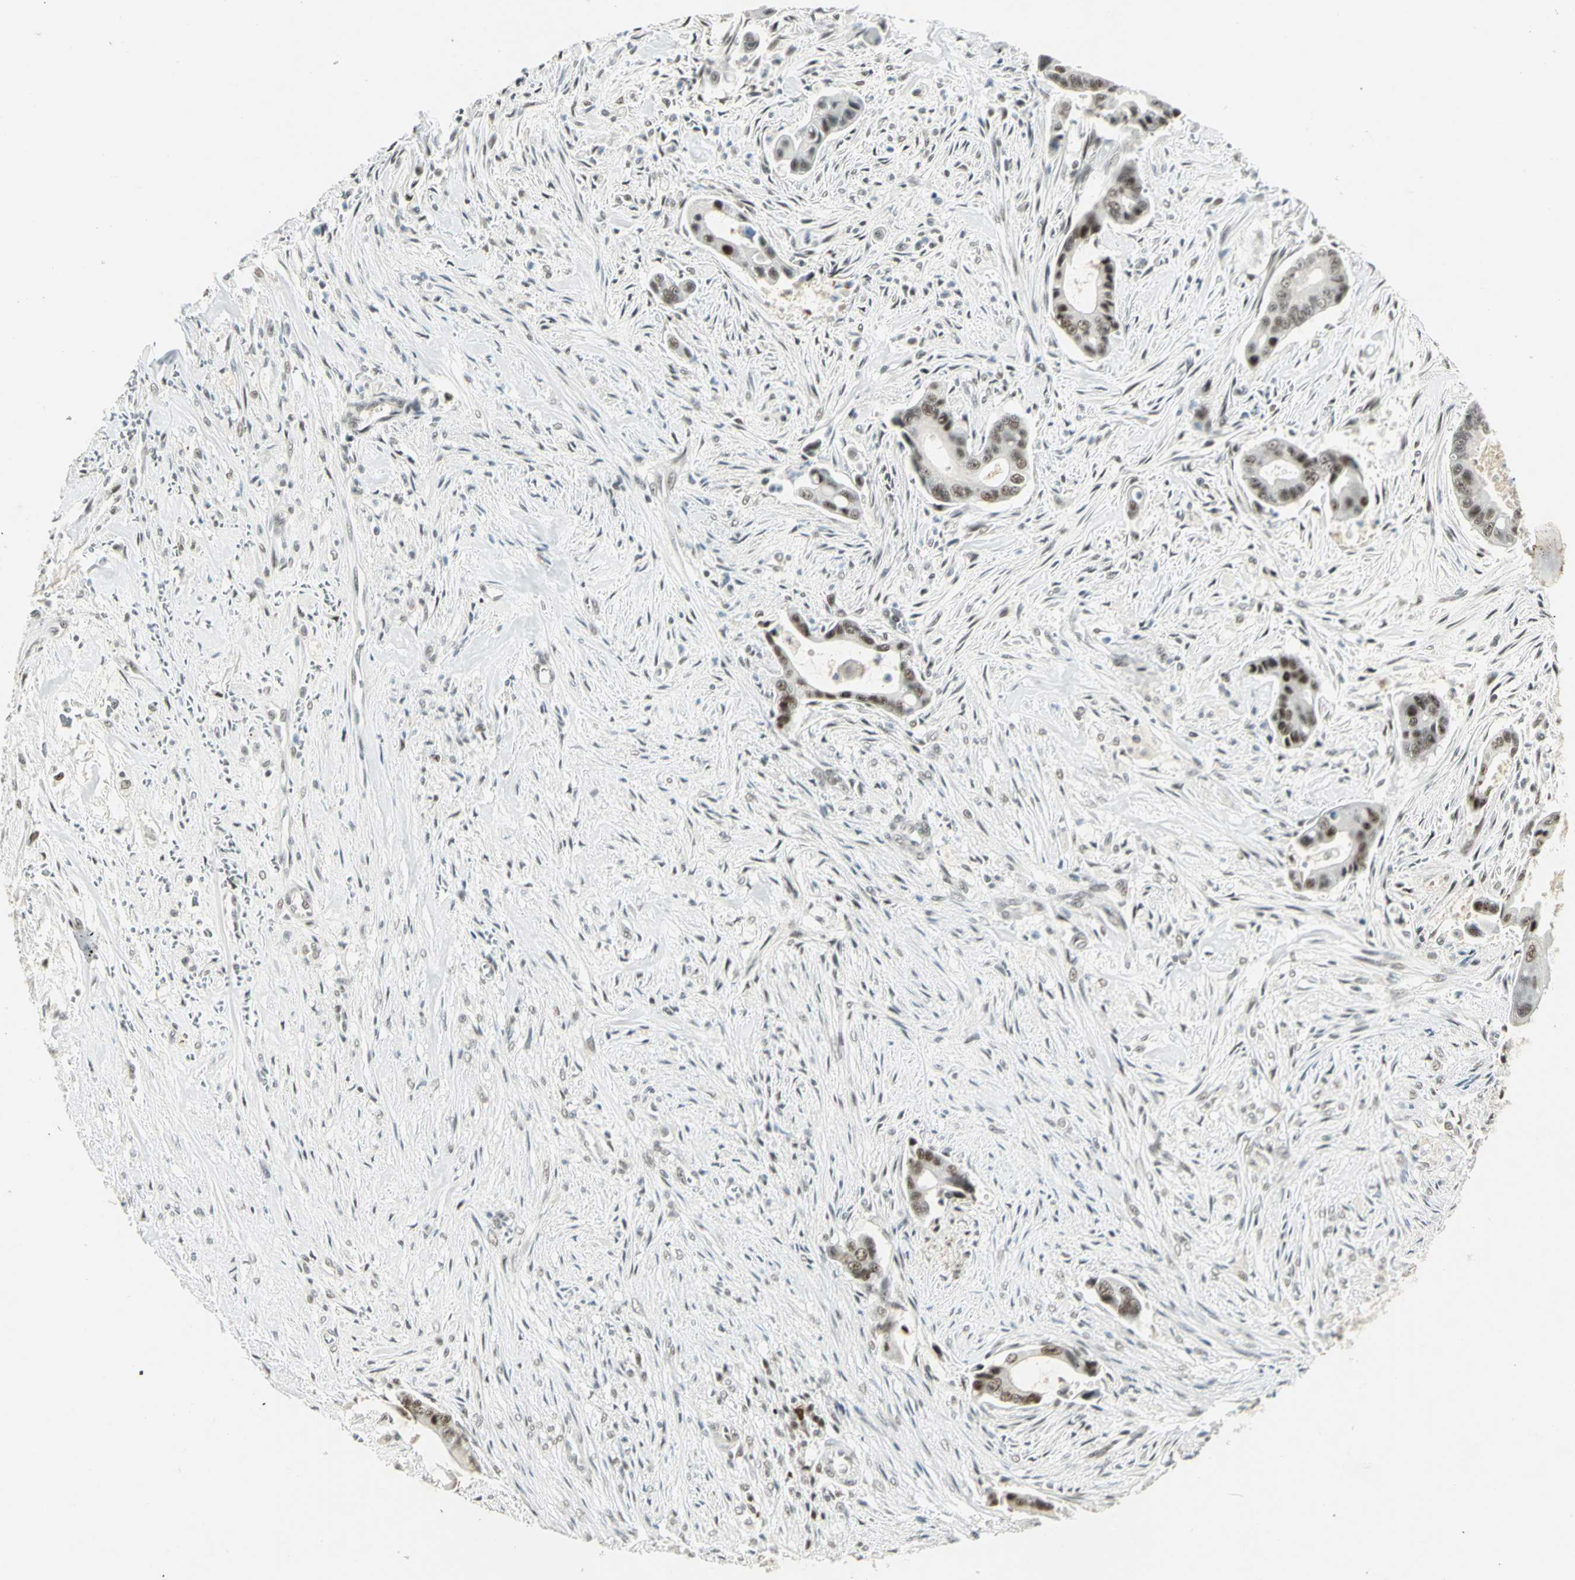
{"staining": {"intensity": "moderate", "quantity": ">75%", "location": "nuclear"}, "tissue": "liver cancer", "cell_type": "Tumor cells", "image_type": "cancer", "snomed": [{"axis": "morphology", "description": "Cholangiocarcinoma"}, {"axis": "topography", "description": "Liver"}], "caption": "Immunohistochemical staining of human liver cancer (cholangiocarcinoma) demonstrates medium levels of moderate nuclear staining in about >75% of tumor cells.", "gene": "CCNT1", "patient": {"sex": "female", "age": 55}}